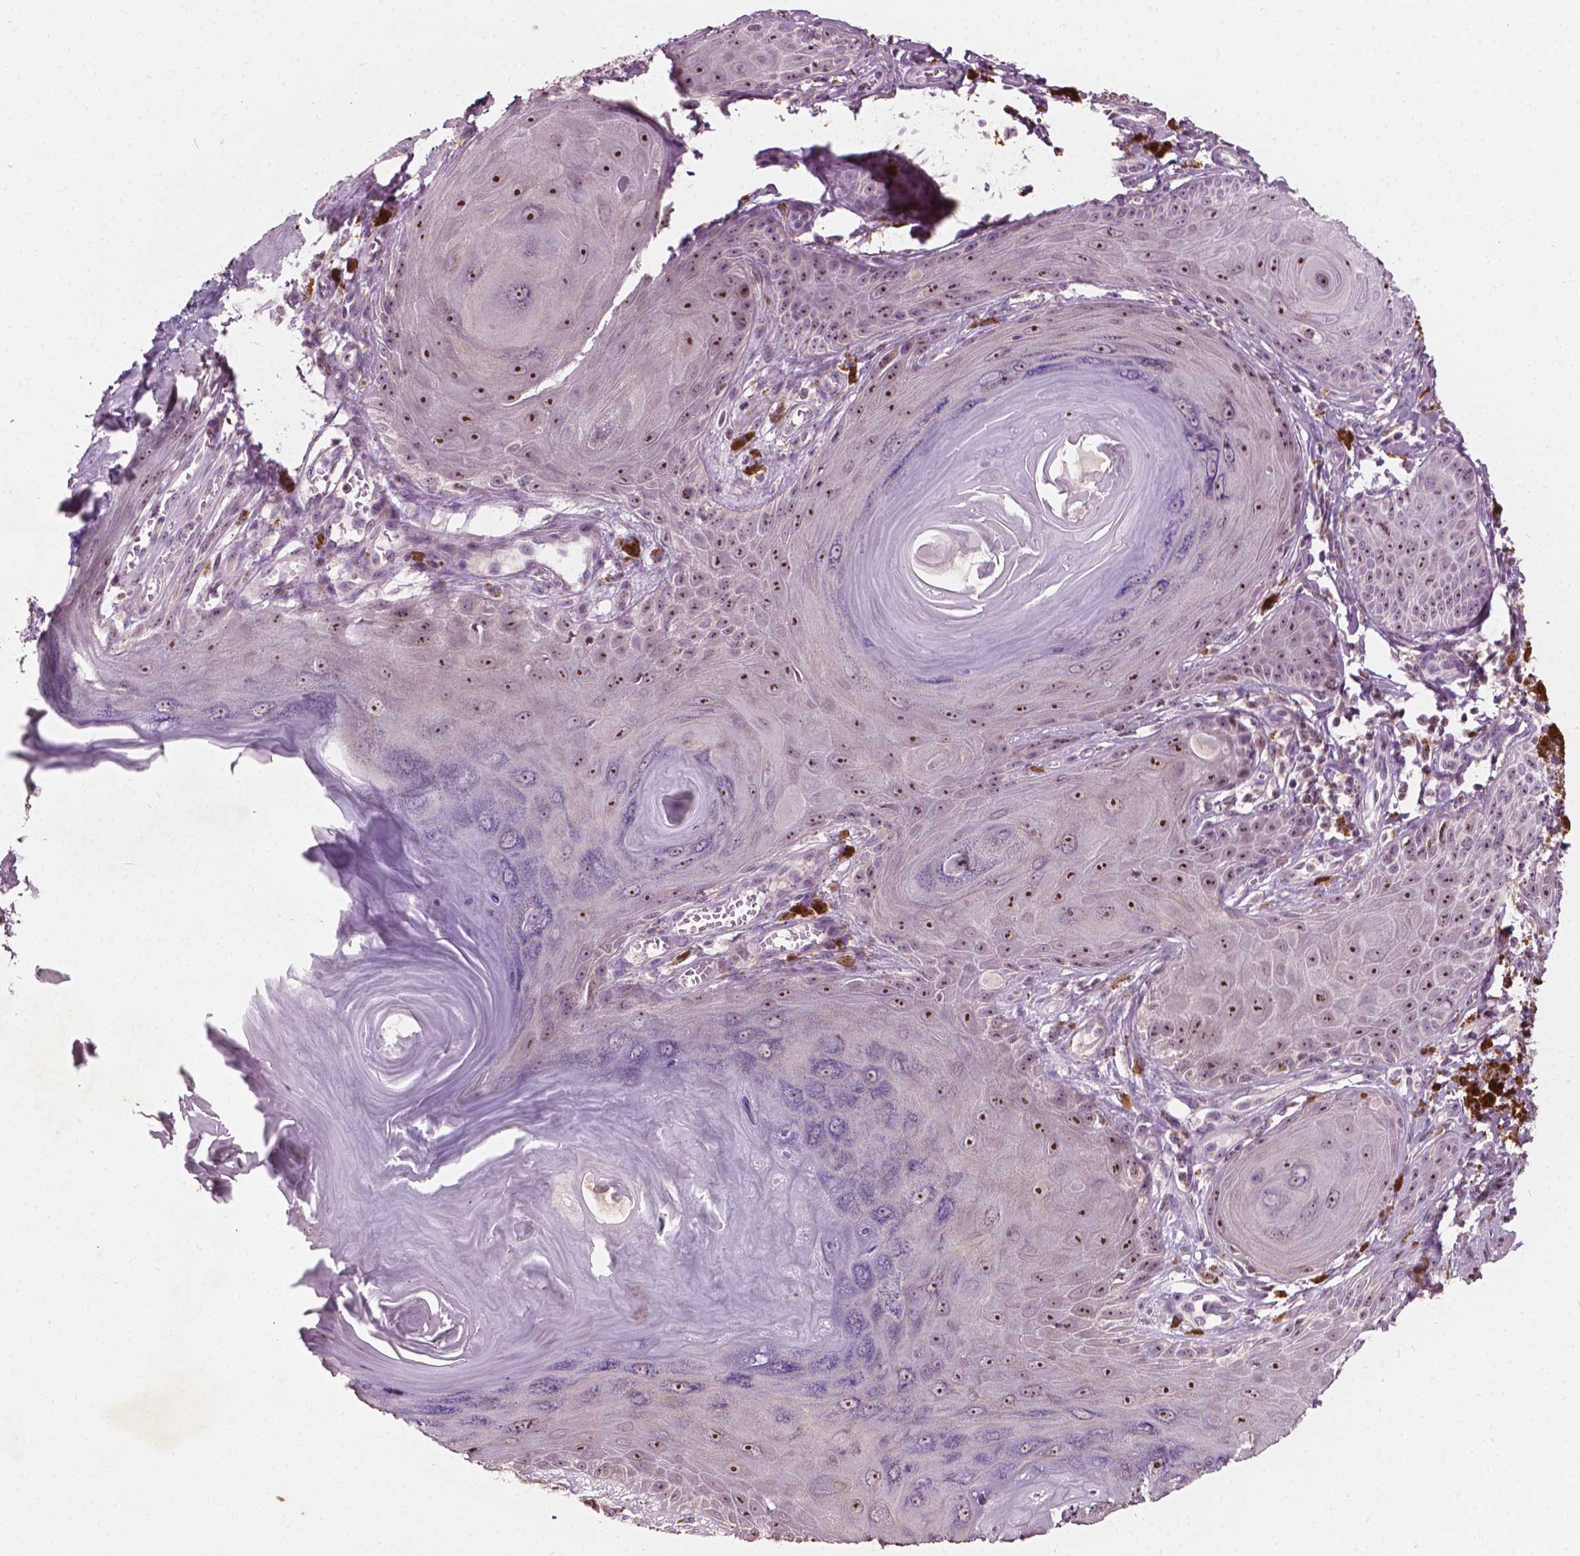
{"staining": {"intensity": "moderate", "quantity": ">75%", "location": "nuclear"}, "tissue": "melanoma", "cell_type": "Tumor cells", "image_type": "cancer", "snomed": [{"axis": "morphology", "description": "Malignant melanoma, NOS"}, {"axis": "topography", "description": "Skin"}], "caption": "Tumor cells demonstrate moderate nuclear expression in approximately >75% of cells in melanoma.", "gene": "ODF3L2", "patient": {"sex": "female", "age": 80}}